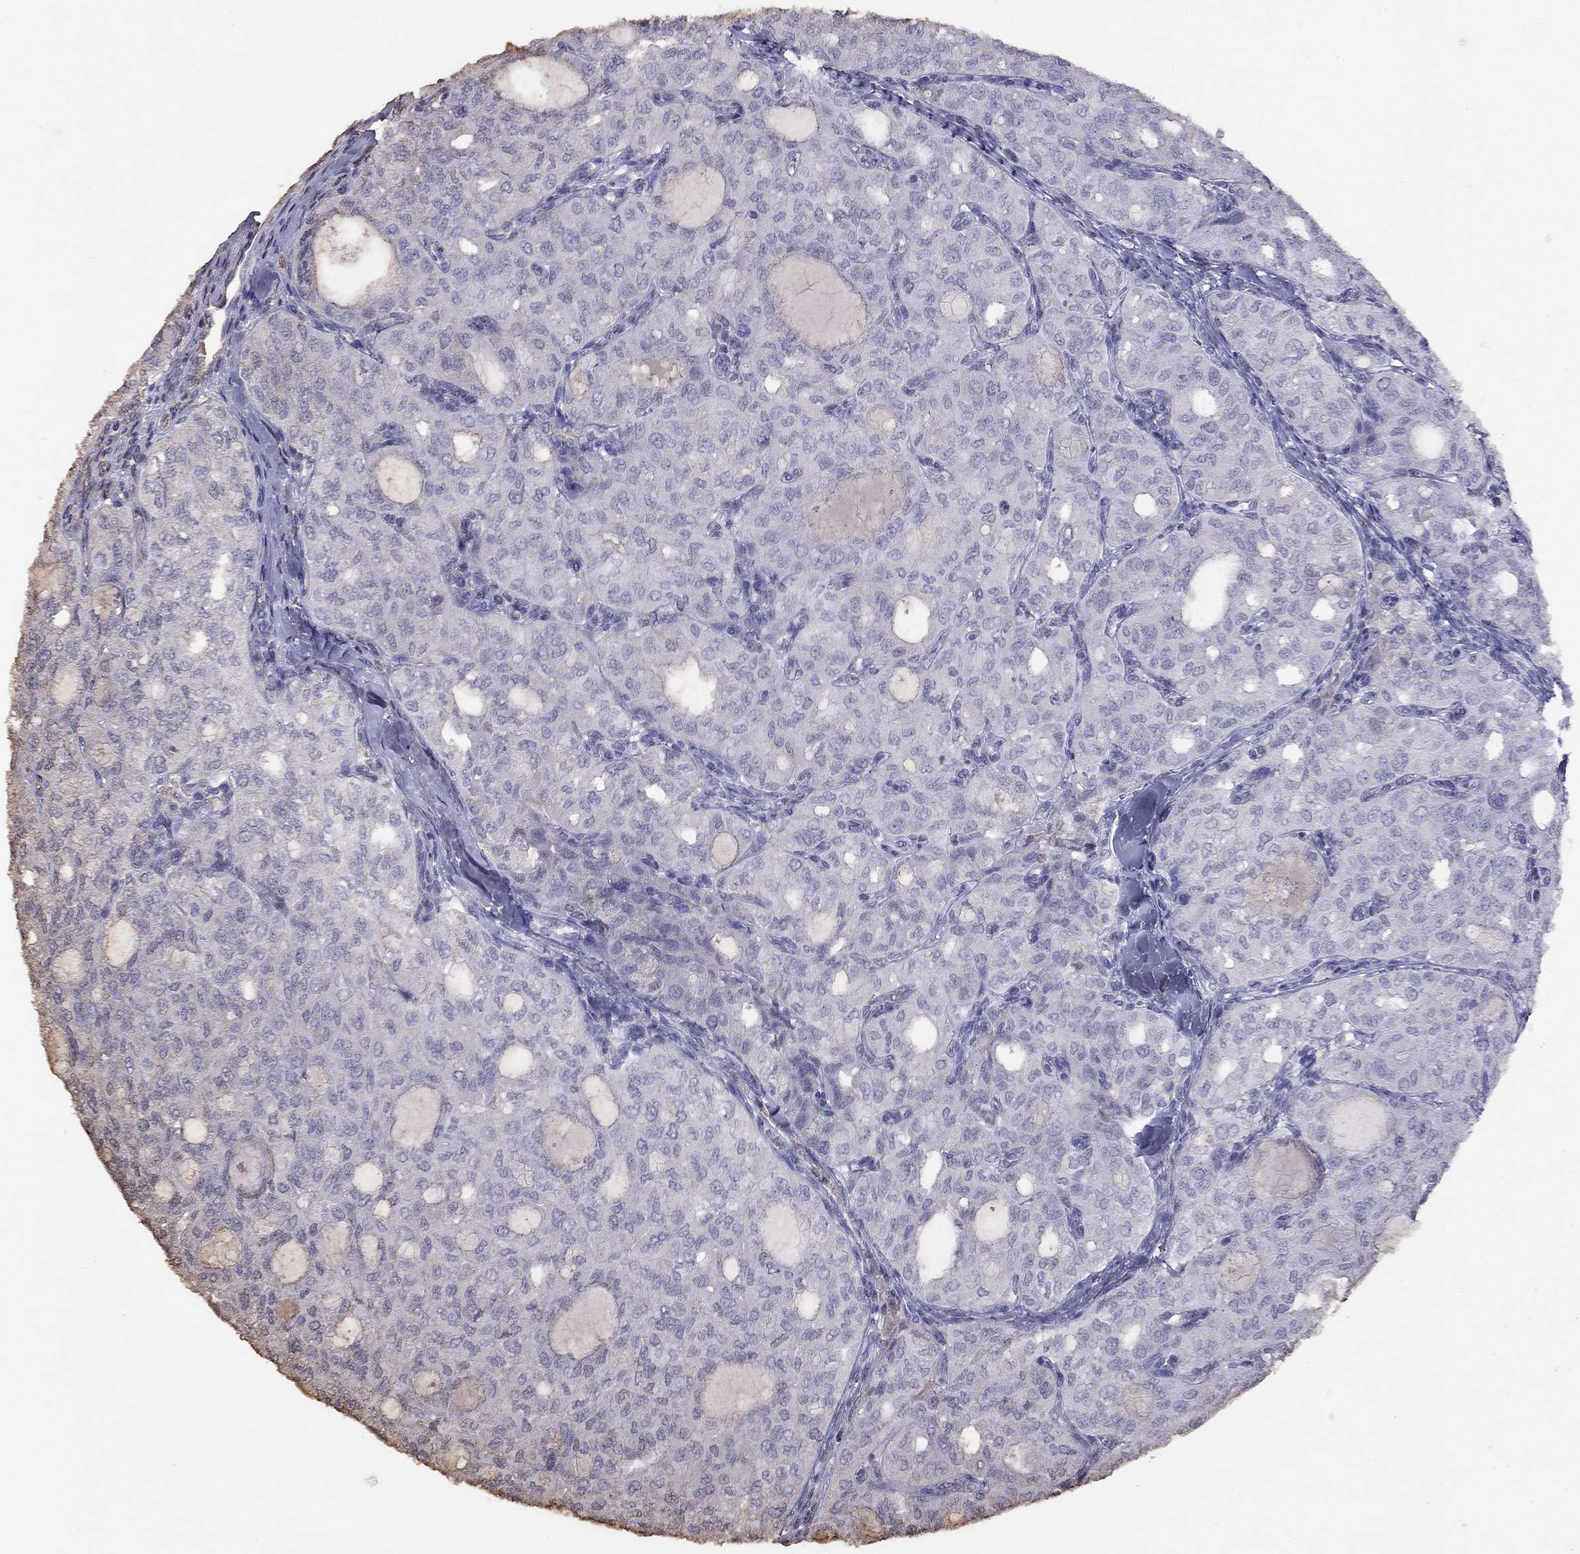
{"staining": {"intensity": "negative", "quantity": "none", "location": "none"}, "tissue": "thyroid cancer", "cell_type": "Tumor cells", "image_type": "cancer", "snomed": [{"axis": "morphology", "description": "Follicular adenoma carcinoma, NOS"}, {"axis": "topography", "description": "Thyroid gland"}], "caption": "Micrograph shows no significant protein expression in tumor cells of follicular adenoma carcinoma (thyroid). (DAB (3,3'-diaminobenzidine) immunohistochemistry visualized using brightfield microscopy, high magnification).", "gene": "SUN3", "patient": {"sex": "male", "age": 75}}